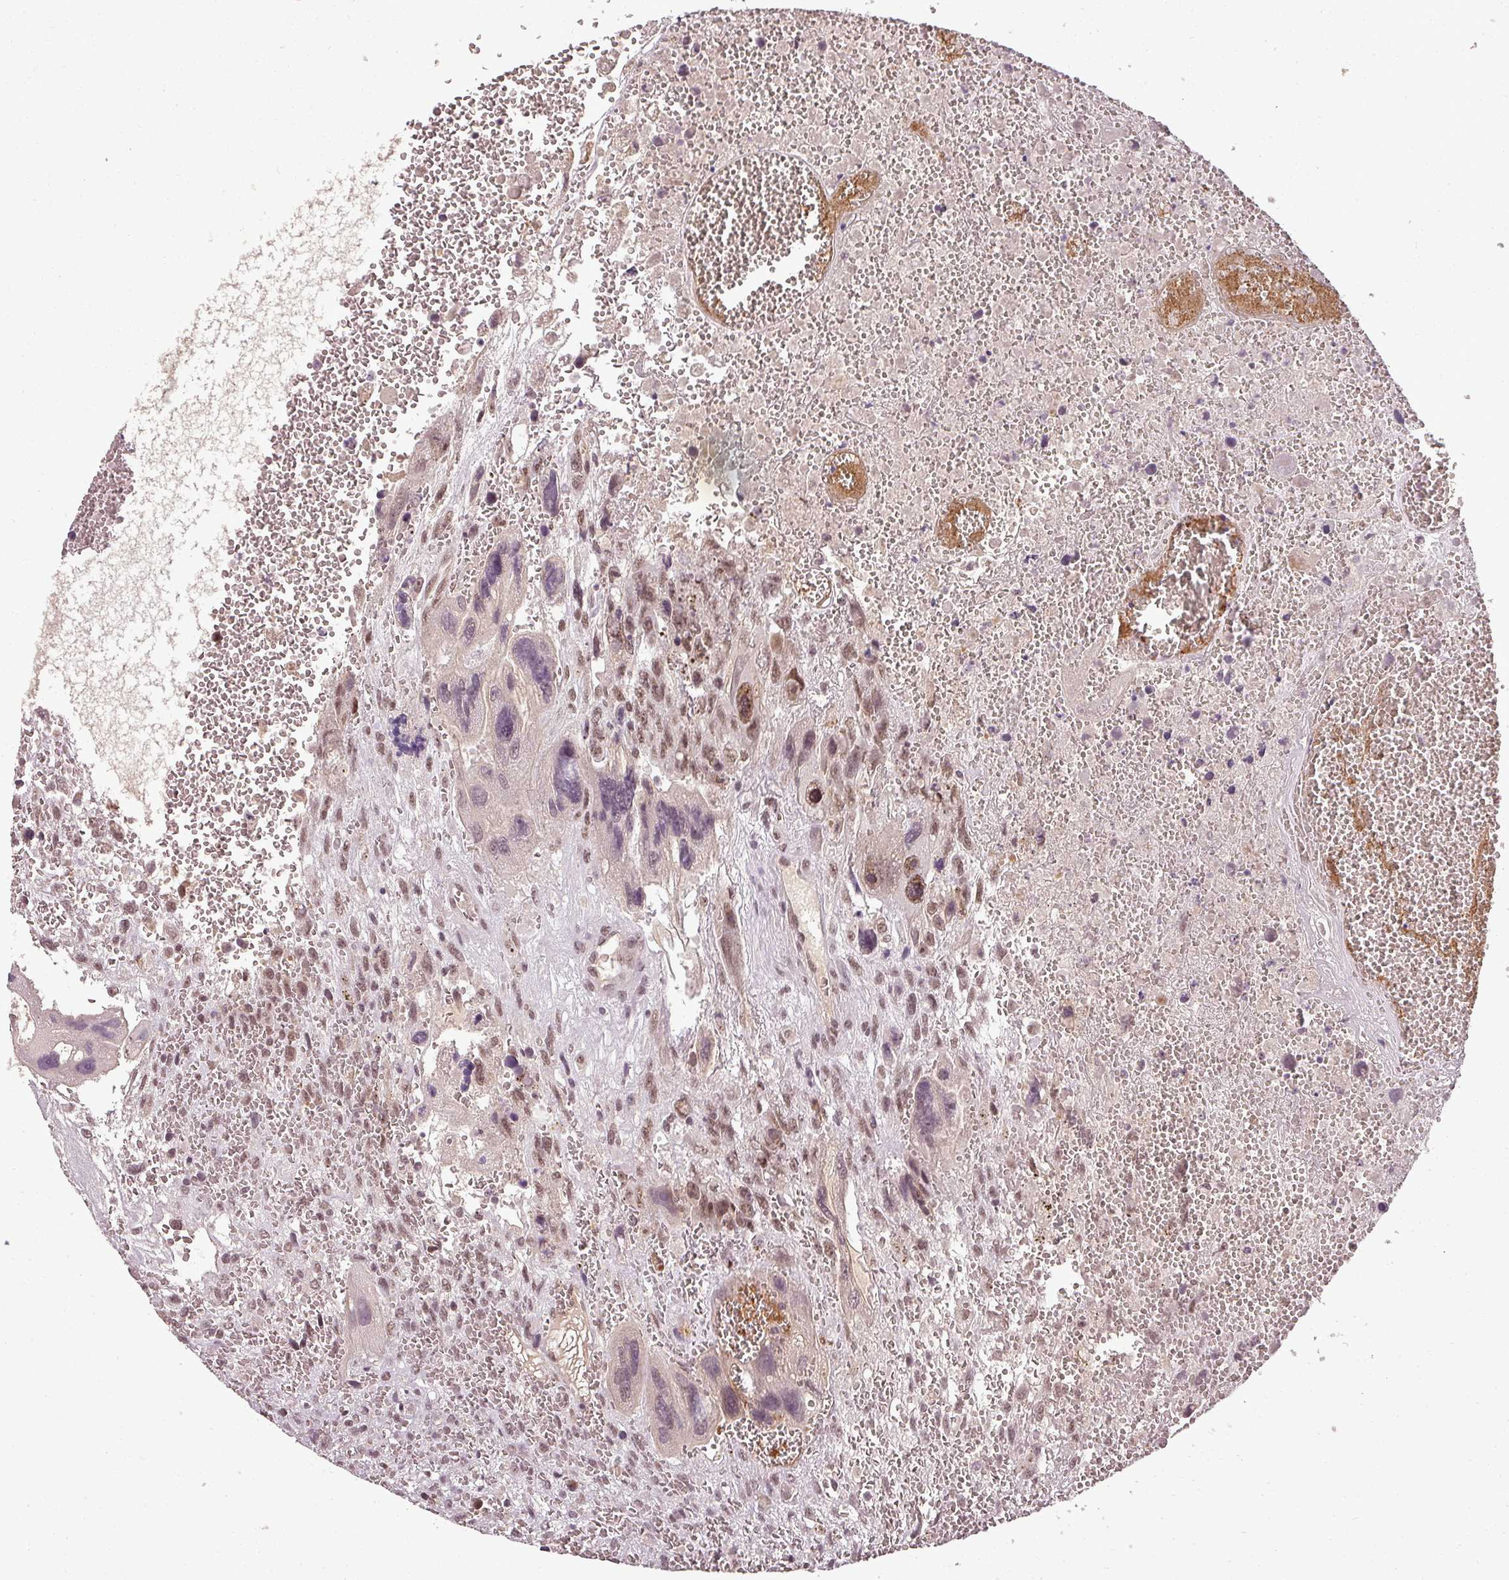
{"staining": {"intensity": "moderate", "quantity": ">75%", "location": "nuclear"}, "tissue": "testis cancer", "cell_type": "Tumor cells", "image_type": "cancer", "snomed": [{"axis": "morphology", "description": "Carcinoma, Embryonal, NOS"}, {"axis": "topography", "description": "Testis"}], "caption": "The micrograph displays staining of testis cancer (embryonal carcinoma), revealing moderate nuclear protein staining (brown color) within tumor cells.", "gene": "BCAS3", "patient": {"sex": "male", "age": 28}}